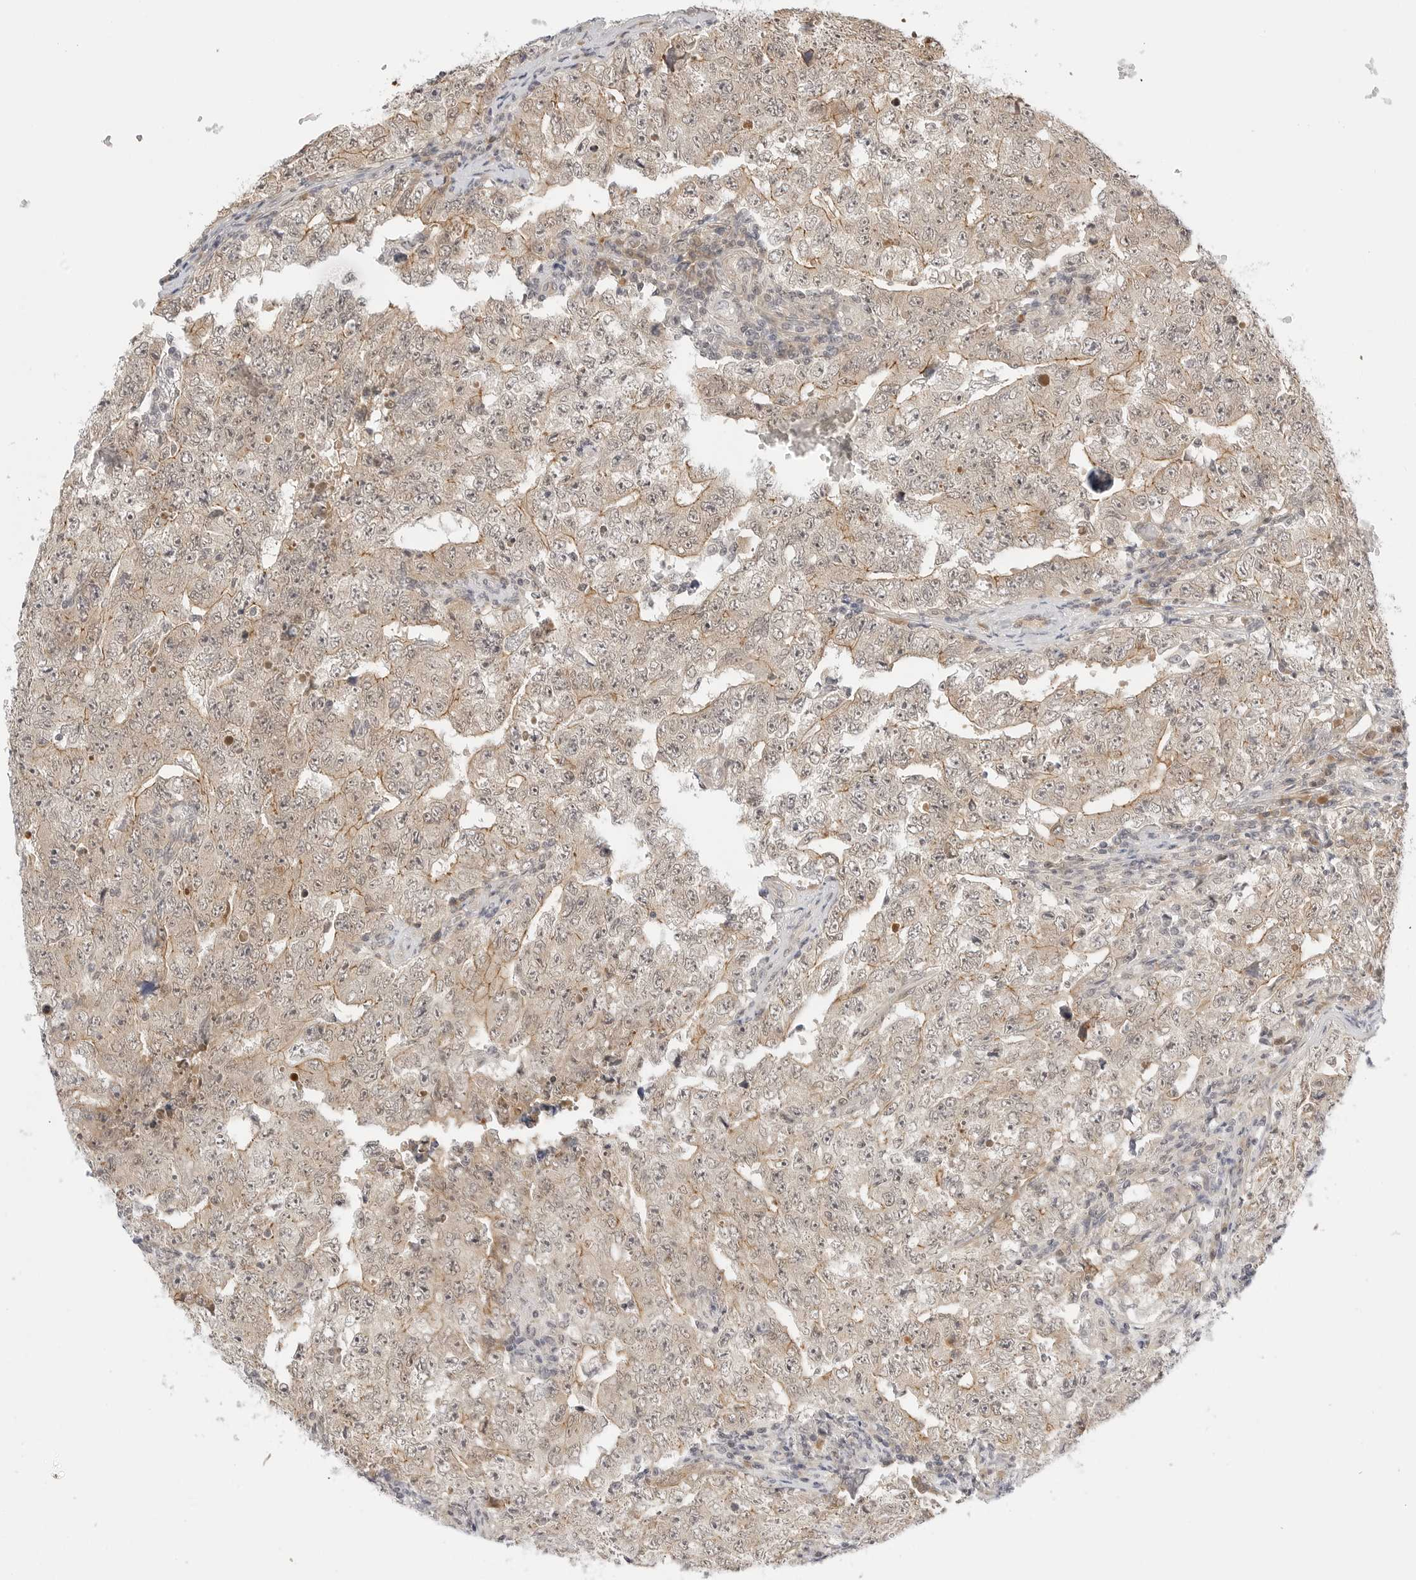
{"staining": {"intensity": "weak", "quantity": ">75%", "location": "cytoplasmic/membranous"}, "tissue": "testis cancer", "cell_type": "Tumor cells", "image_type": "cancer", "snomed": [{"axis": "morphology", "description": "Carcinoma, Embryonal, NOS"}, {"axis": "topography", "description": "Testis"}], "caption": "IHC (DAB) staining of embryonal carcinoma (testis) demonstrates weak cytoplasmic/membranous protein positivity in approximately >75% of tumor cells.", "gene": "TCP1", "patient": {"sex": "male", "age": 26}}